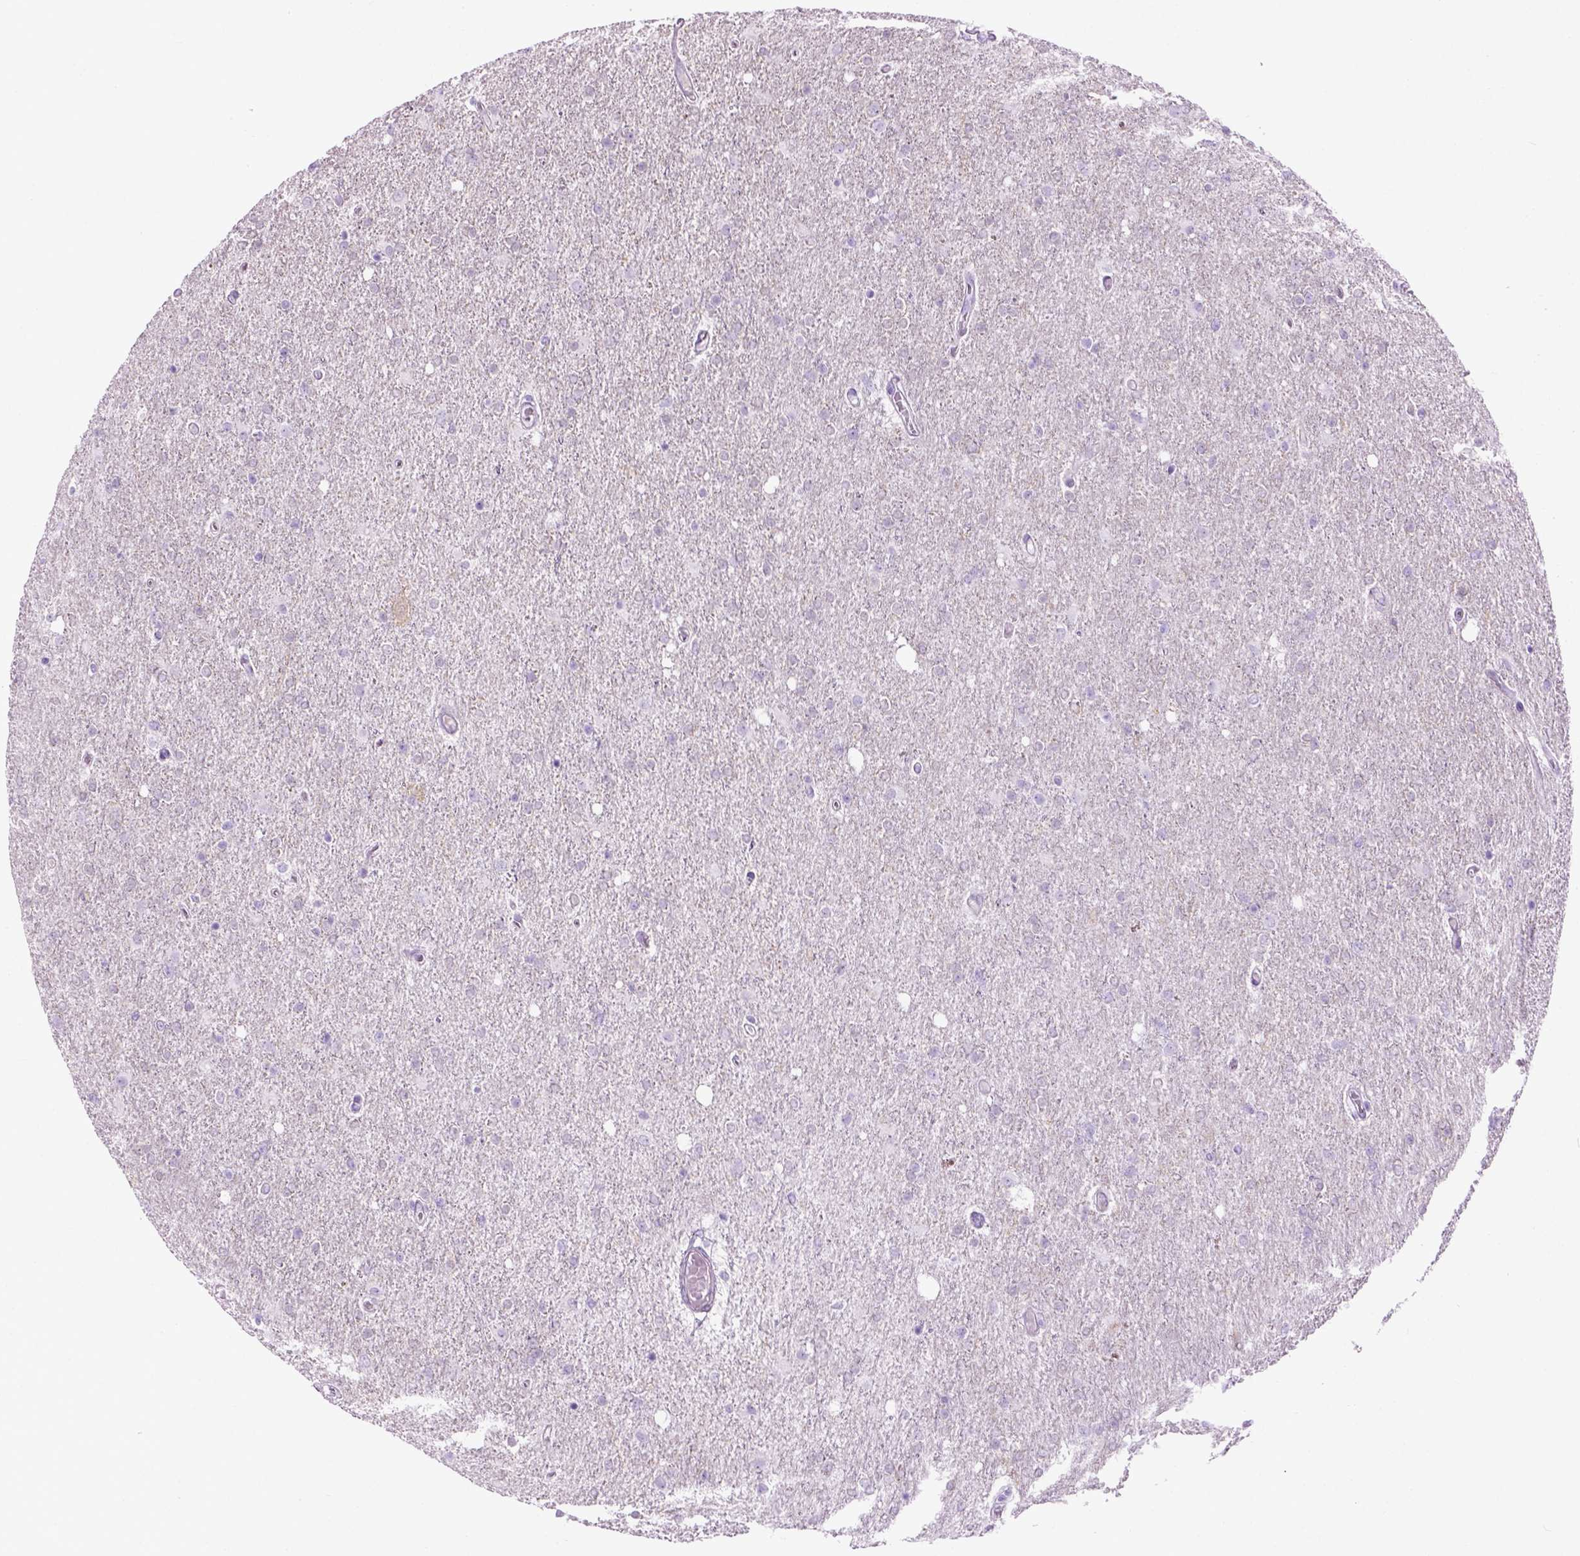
{"staining": {"intensity": "negative", "quantity": "none", "location": "none"}, "tissue": "glioma", "cell_type": "Tumor cells", "image_type": "cancer", "snomed": [{"axis": "morphology", "description": "Glioma, malignant, High grade"}, {"axis": "topography", "description": "Cerebral cortex"}], "caption": "An immunohistochemistry photomicrograph of glioma is shown. There is no staining in tumor cells of glioma.", "gene": "GABRB2", "patient": {"sex": "male", "age": 70}}